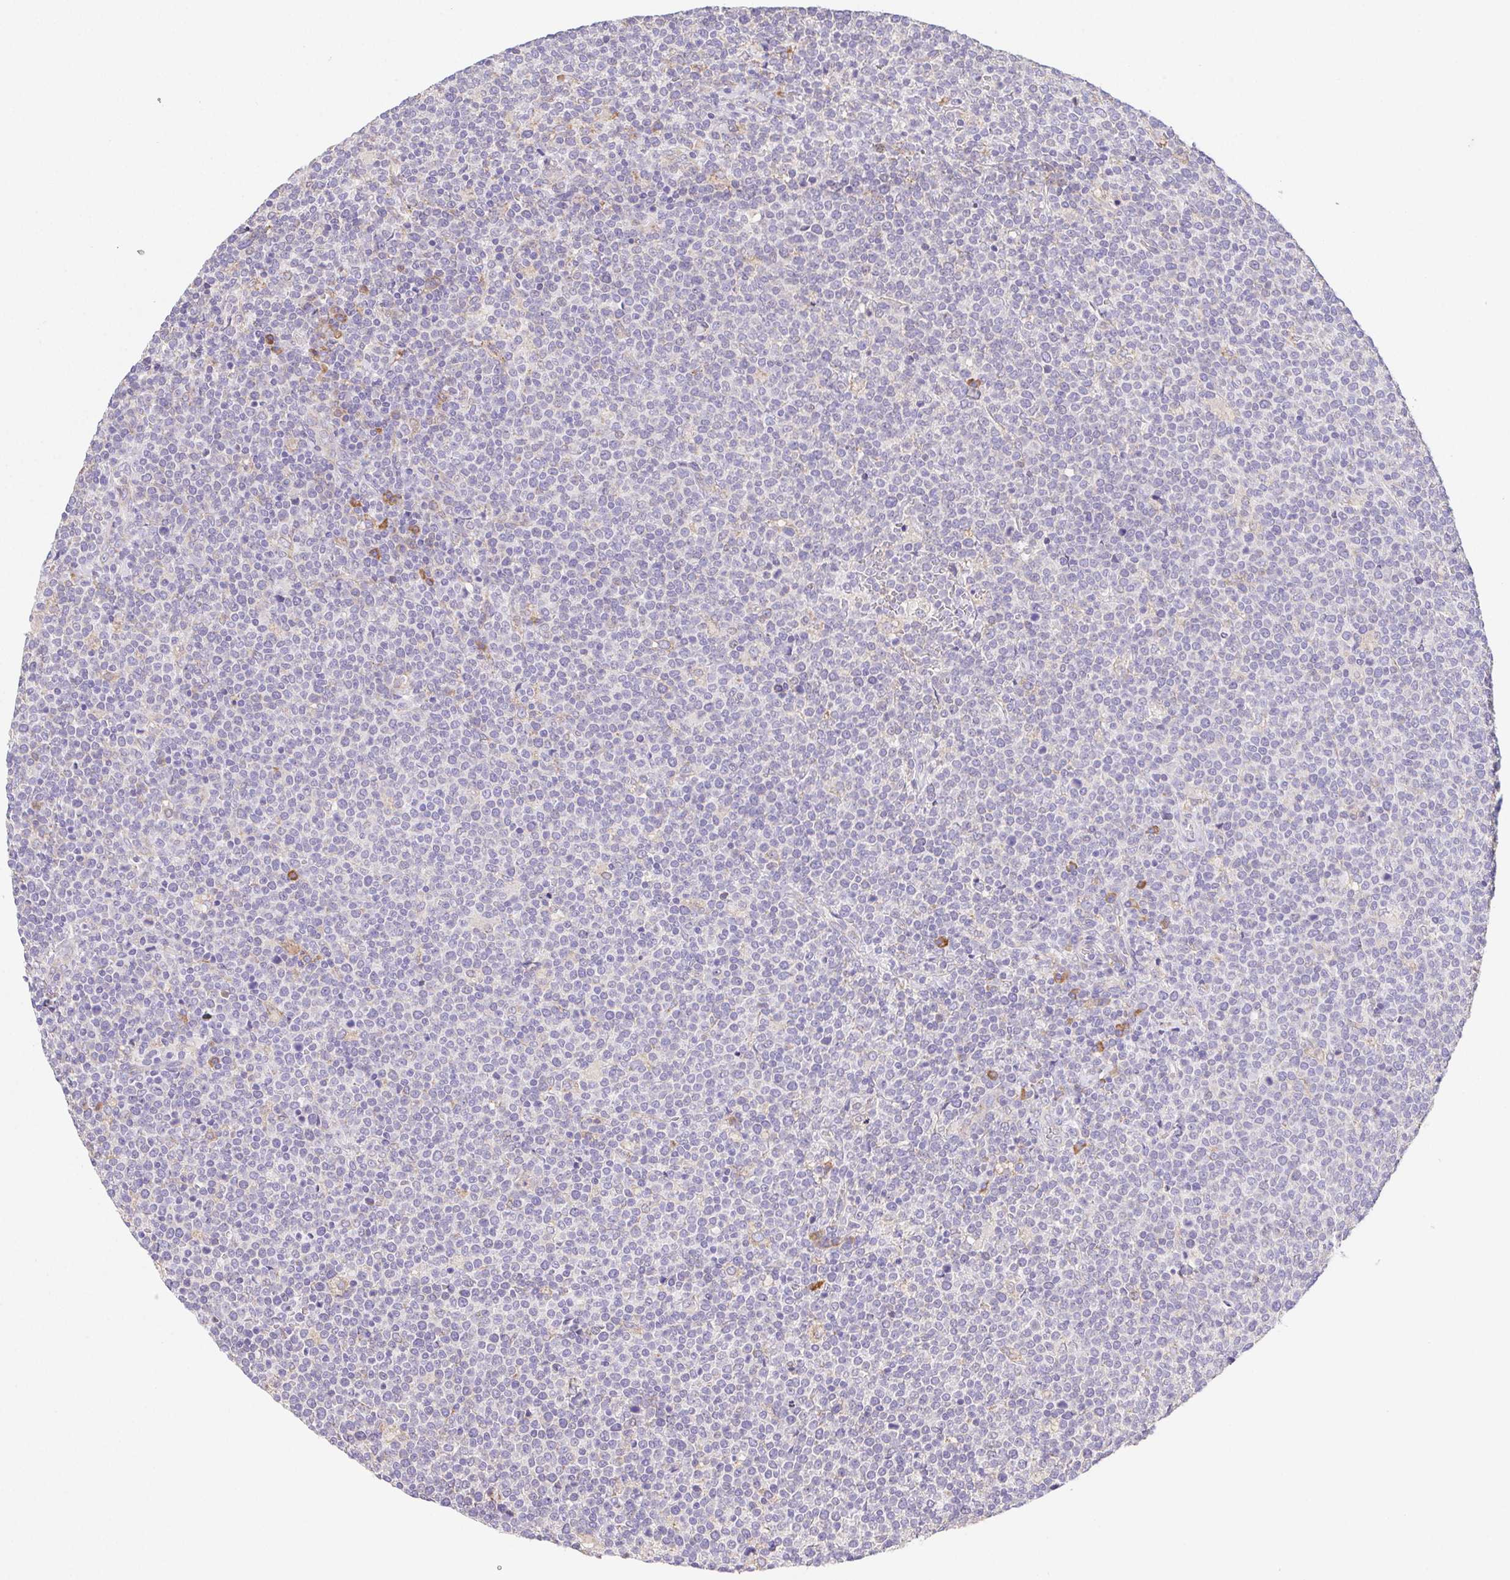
{"staining": {"intensity": "negative", "quantity": "none", "location": "none"}, "tissue": "lymphoma", "cell_type": "Tumor cells", "image_type": "cancer", "snomed": [{"axis": "morphology", "description": "Malignant lymphoma, non-Hodgkin's type, High grade"}, {"axis": "topography", "description": "Lymph node"}], "caption": "This image is of lymphoma stained with immunohistochemistry (IHC) to label a protein in brown with the nuclei are counter-stained blue. There is no expression in tumor cells. (DAB (3,3'-diaminobenzidine) immunohistochemistry with hematoxylin counter stain).", "gene": "ADAM8", "patient": {"sex": "male", "age": 61}}